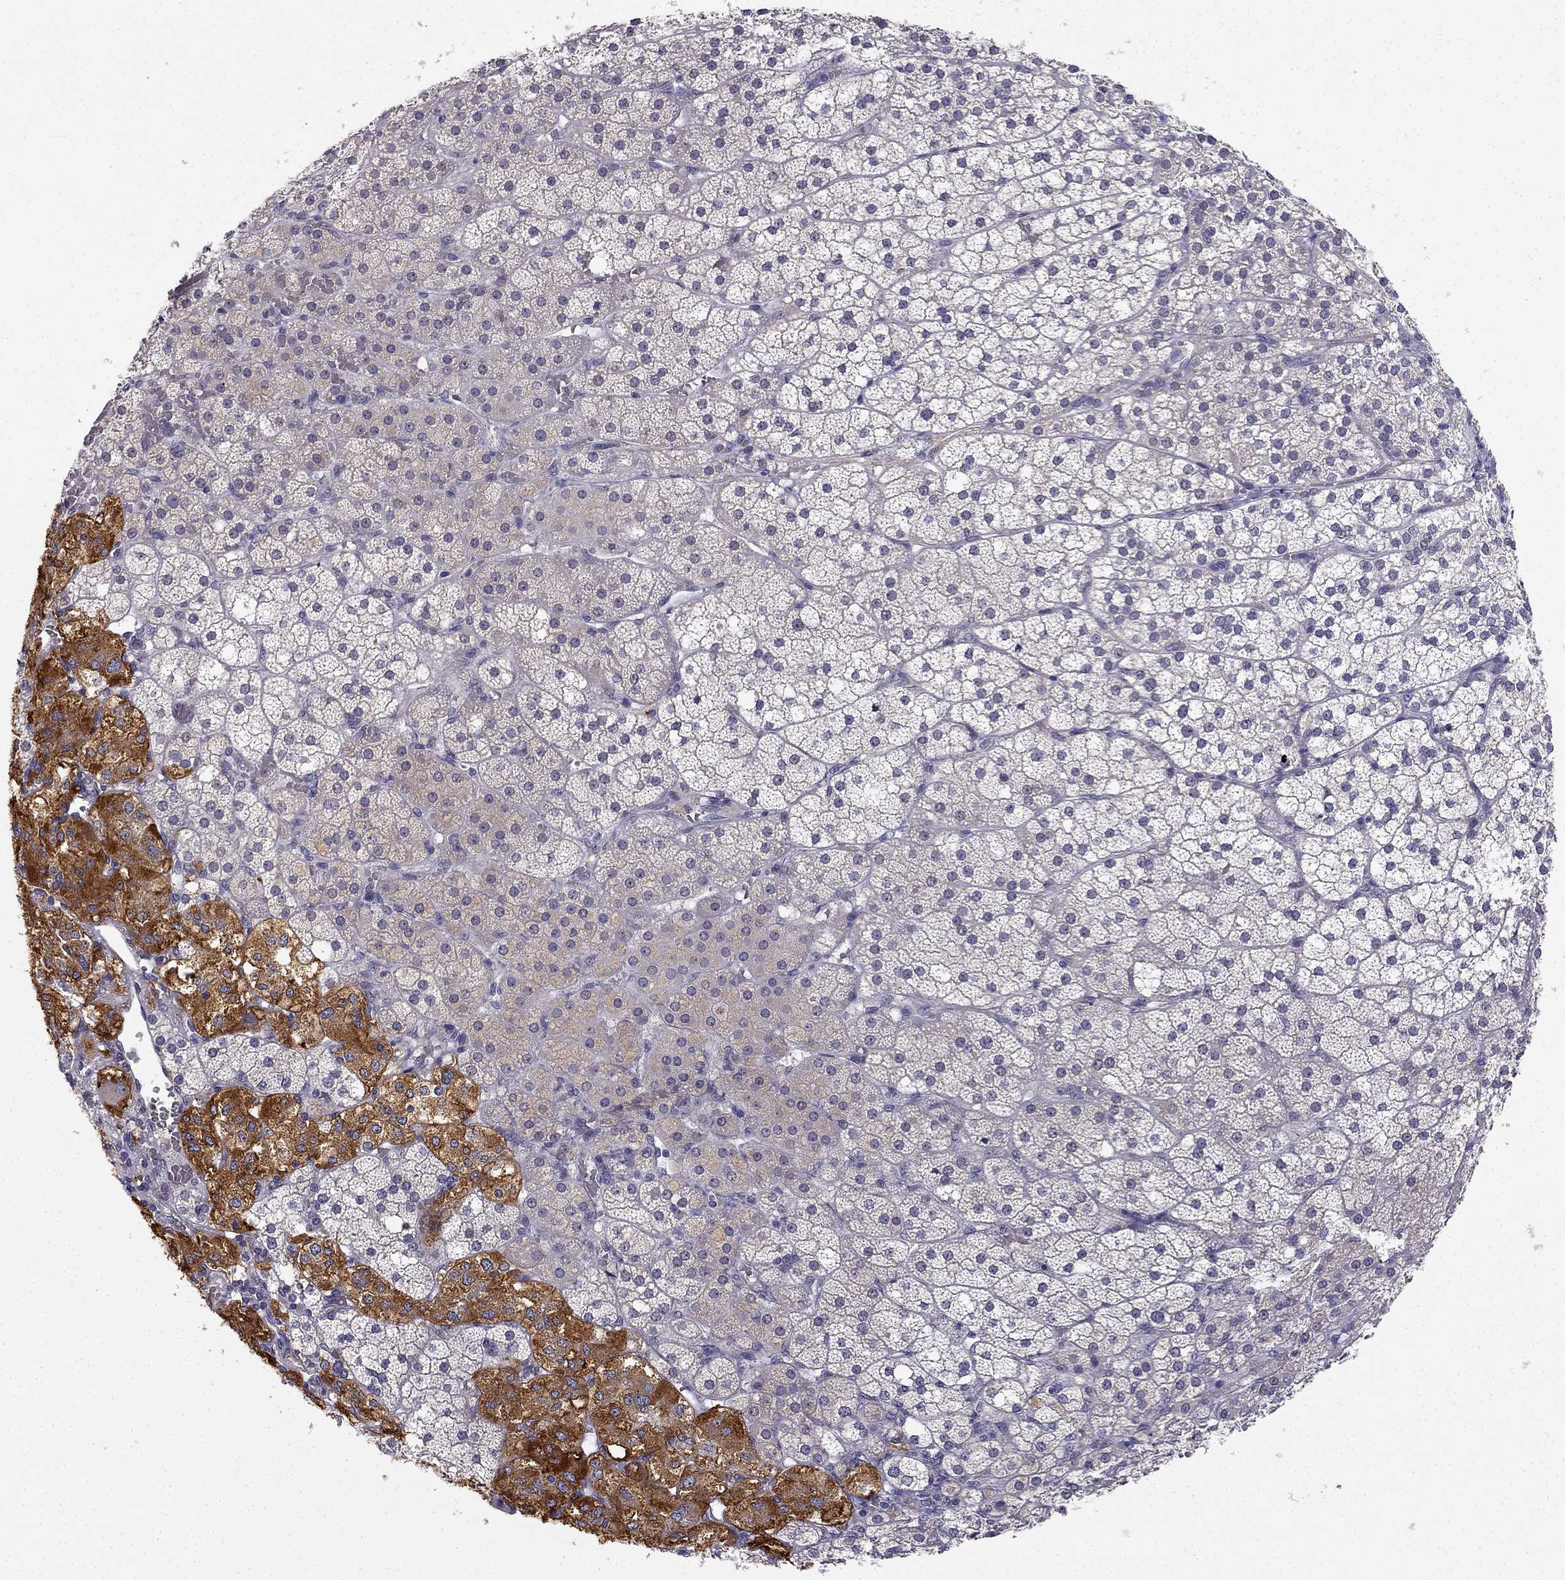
{"staining": {"intensity": "strong", "quantity": "<25%", "location": "cytoplasmic/membranous"}, "tissue": "adrenal gland", "cell_type": "Glandular cells", "image_type": "normal", "snomed": [{"axis": "morphology", "description": "Normal tissue, NOS"}, {"axis": "topography", "description": "Adrenal gland"}], "caption": "A histopathology image of adrenal gland stained for a protein reveals strong cytoplasmic/membranous brown staining in glandular cells. (DAB (3,3'-diaminobenzidine) IHC with brightfield microscopy, high magnification).", "gene": "C16orf89", "patient": {"sex": "male", "age": 53}}